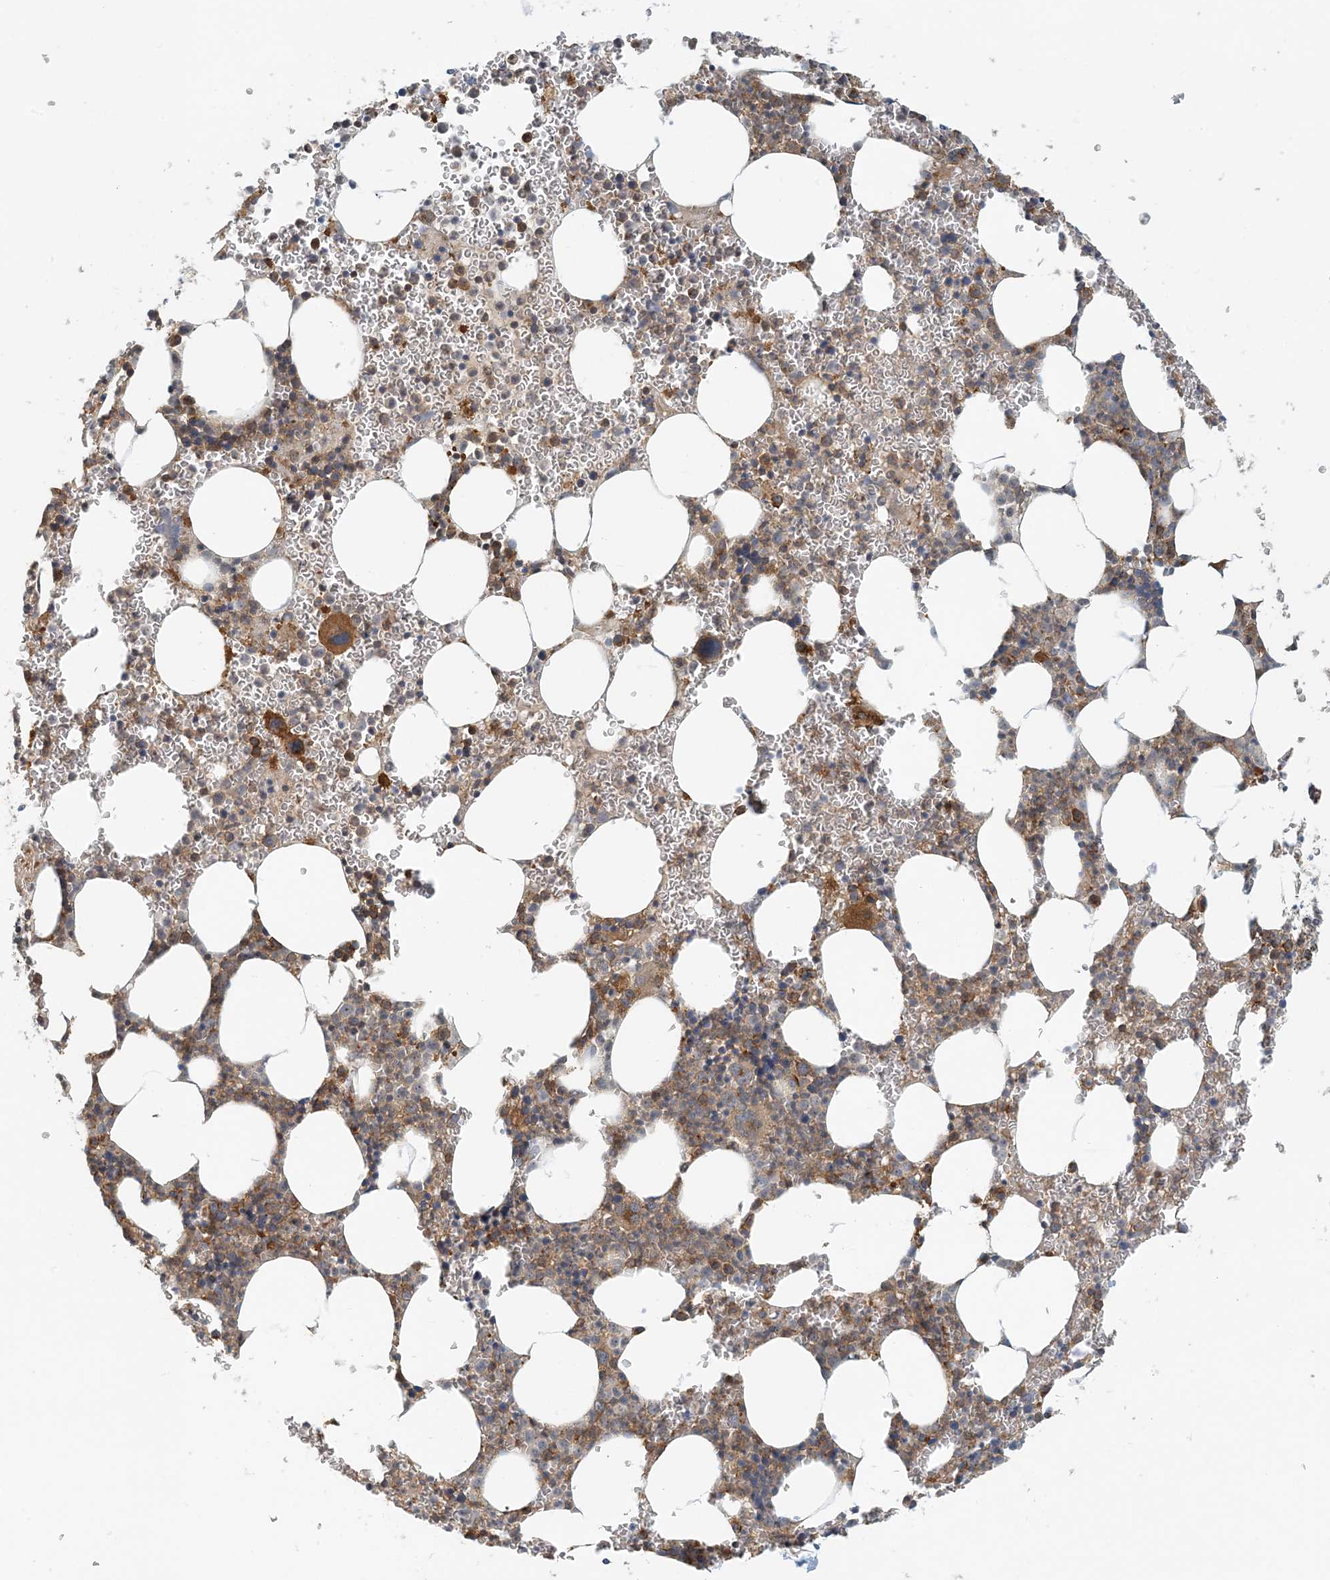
{"staining": {"intensity": "moderate", "quantity": ">75%", "location": "cytoplasmic/membranous"}, "tissue": "bone marrow", "cell_type": "Hematopoietic cells", "image_type": "normal", "snomed": [{"axis": "morphology", "description": "Normal tissue, NOS"}, {"axis": "topography", "description": "Bone marrow"}], "caption": "An IHC photomicrograph of benign tissue is shown. Protein staining in brown highlights moderate cytoplasmic/membranous positivity in bone marrow within hematopoietic cells. (DAB (3,3'-diaminobenzidine) IHC, brown staining for protein, blue staining for nuclei).", "gene": "COLEC11", "patient": {"sex": "female", "age": 78}}